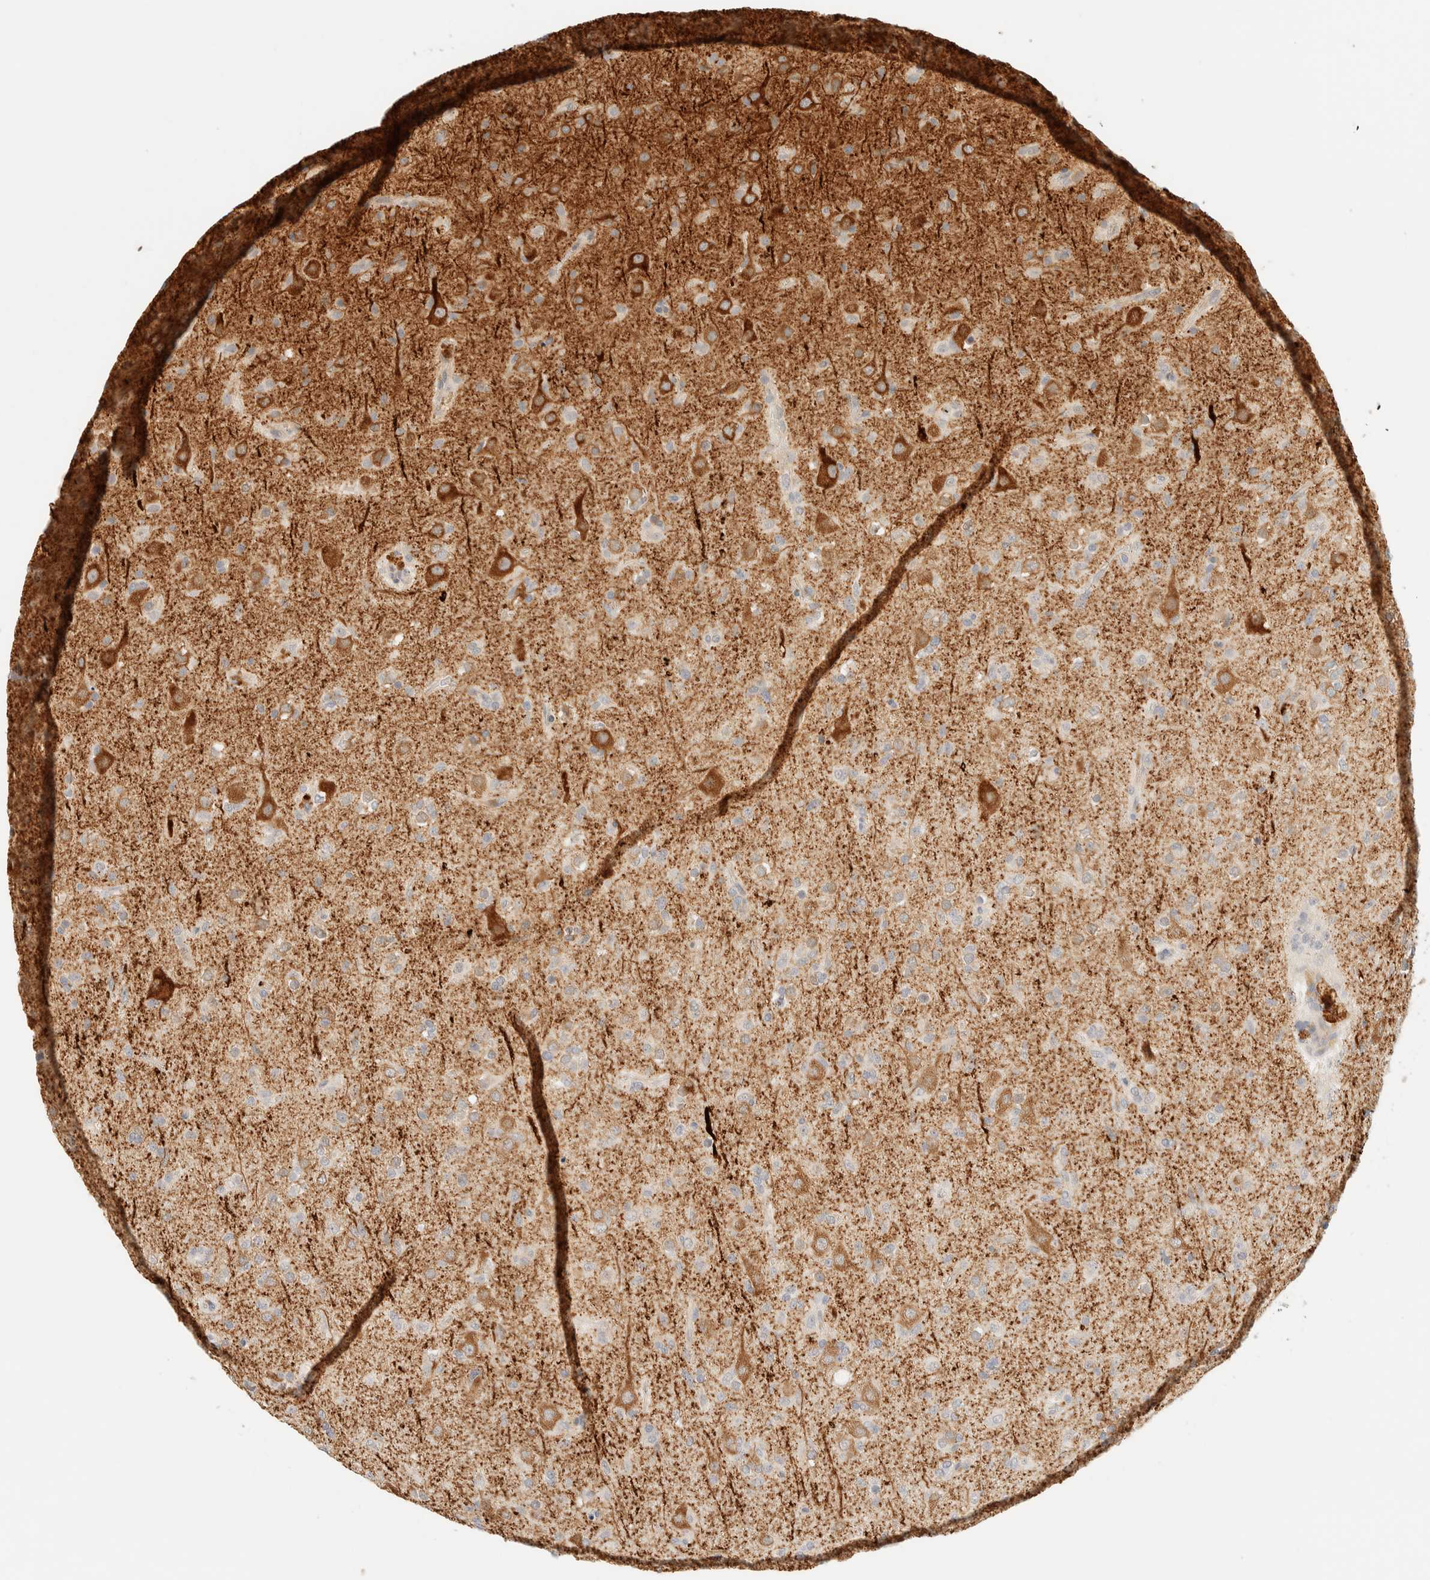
{"staining": {"intensity": "weak", "quantity": "<25%", "location": "cytoplasmic/membranous"}, "tissue": "glioma", "cell_type": "Tumor cells", "image_type": "cancer", "snomed": [{"axis": "morphology", "description": "Glioma, malignant, Low grade"}, {"axis": "topography", "description": "Brain"}], "caption": "This is an IHC histopathology image of human malignant low-grade glioma. There is no staining in tumor cells.", "gene": "TNK1", "patient": {"sex": "male", "age": 65}}